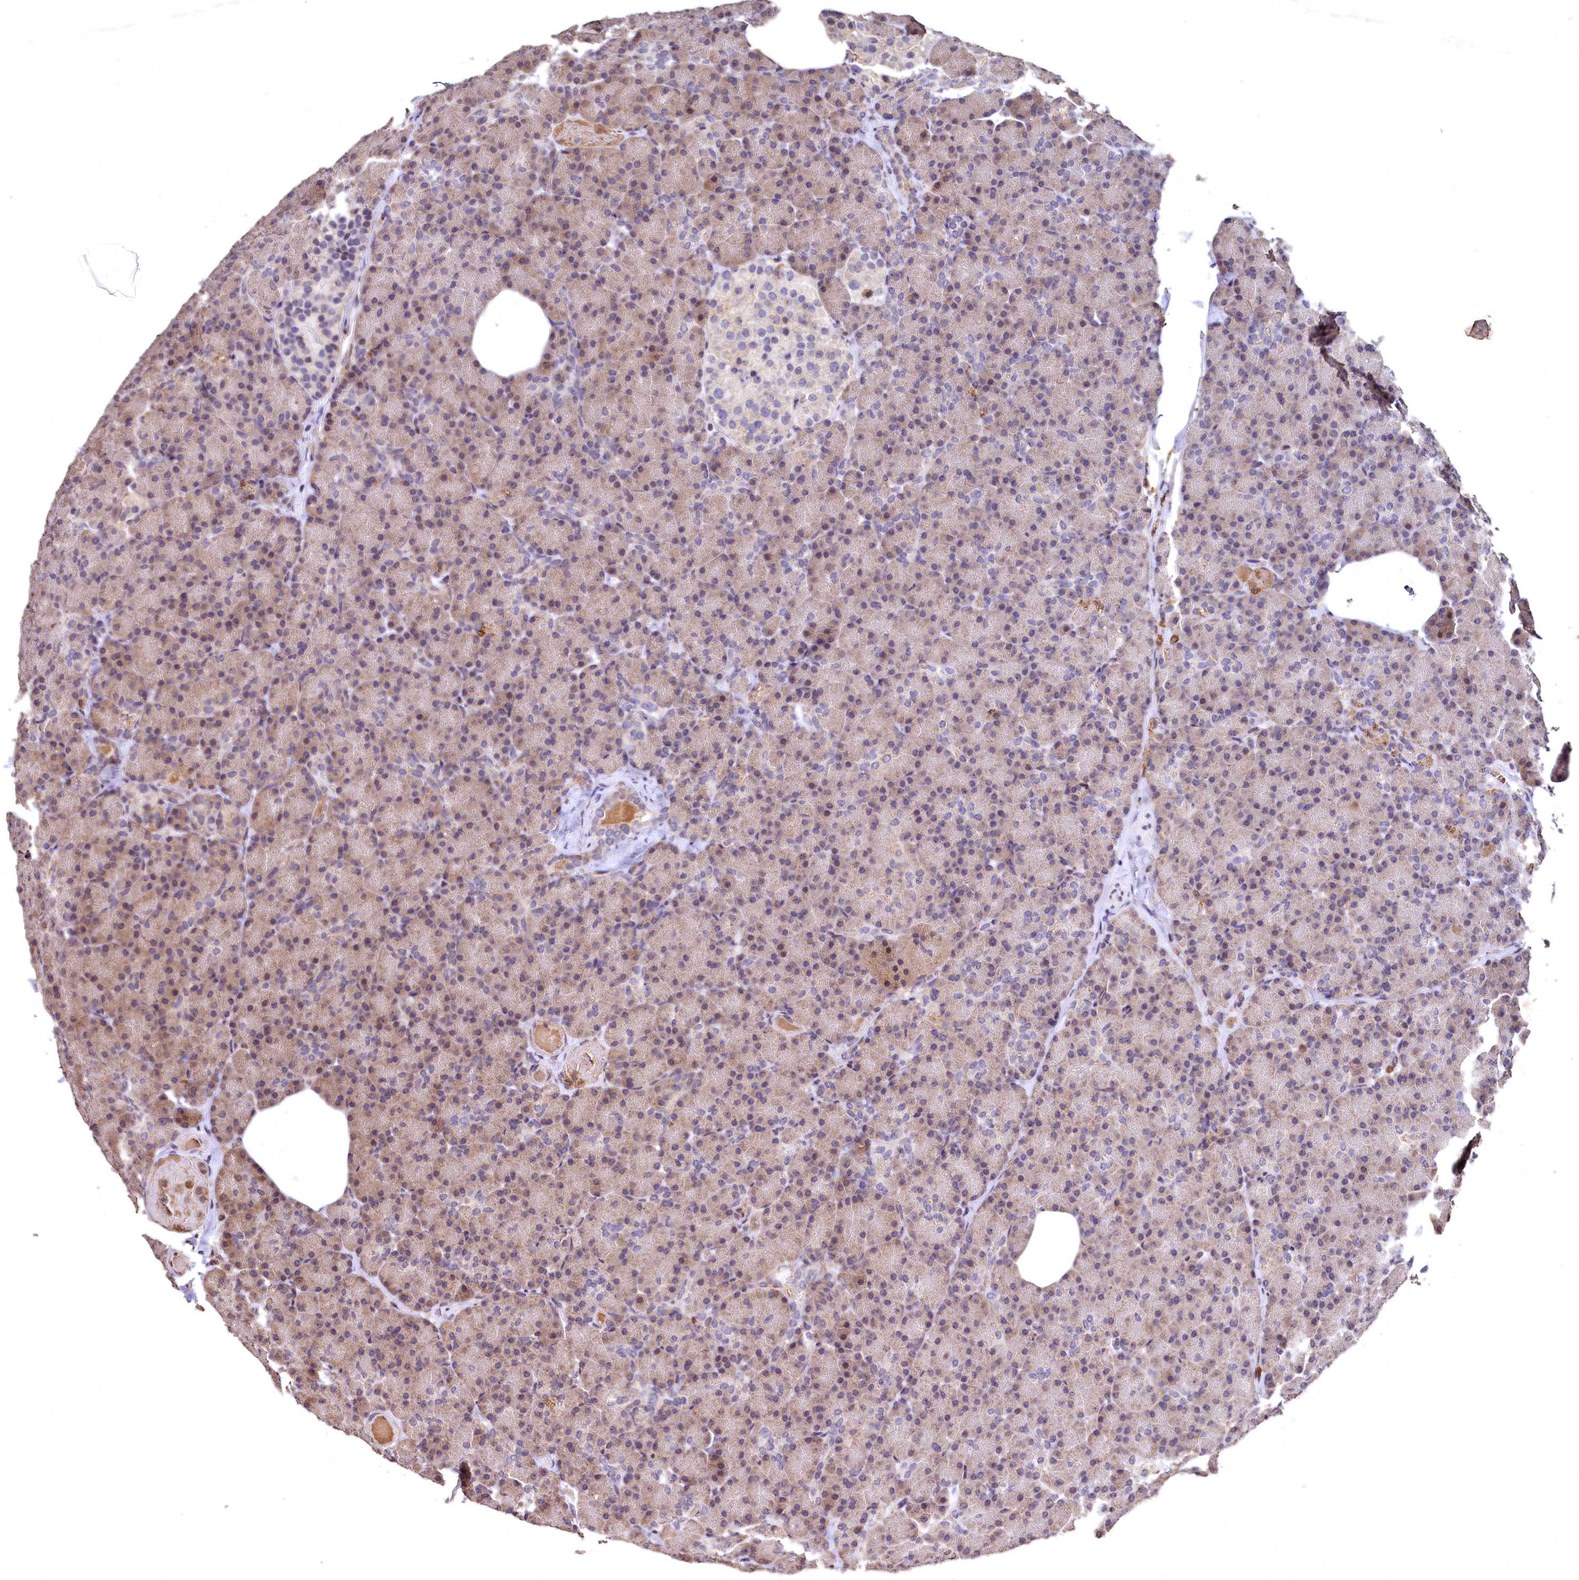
{"staining": {"intensity": "weak", "quantity": "25%-75%", "location": "cytoplasmic/membranous"}, "tissue": "pancreas", "cell_type": "Exocrine glandular cells", "image_type": "normal", "snomed": [{"axis": "morphology", "description": "Normal tissue, NOS"}, {"axis": "topography", "description": "Pancreas"}], "caption": "Immunohistochemistry (IHC) (DAB) staining of unremarkable human pancreas demonstrates weak cytoplasmic/membranous protein expression in approximately 25%-75% of exocrine glandular cells. (Brightfield microscopy of DAB IHC at high magnification).", "gene": "SPTA1", "patient": {"sex": "female", "age": 43}}